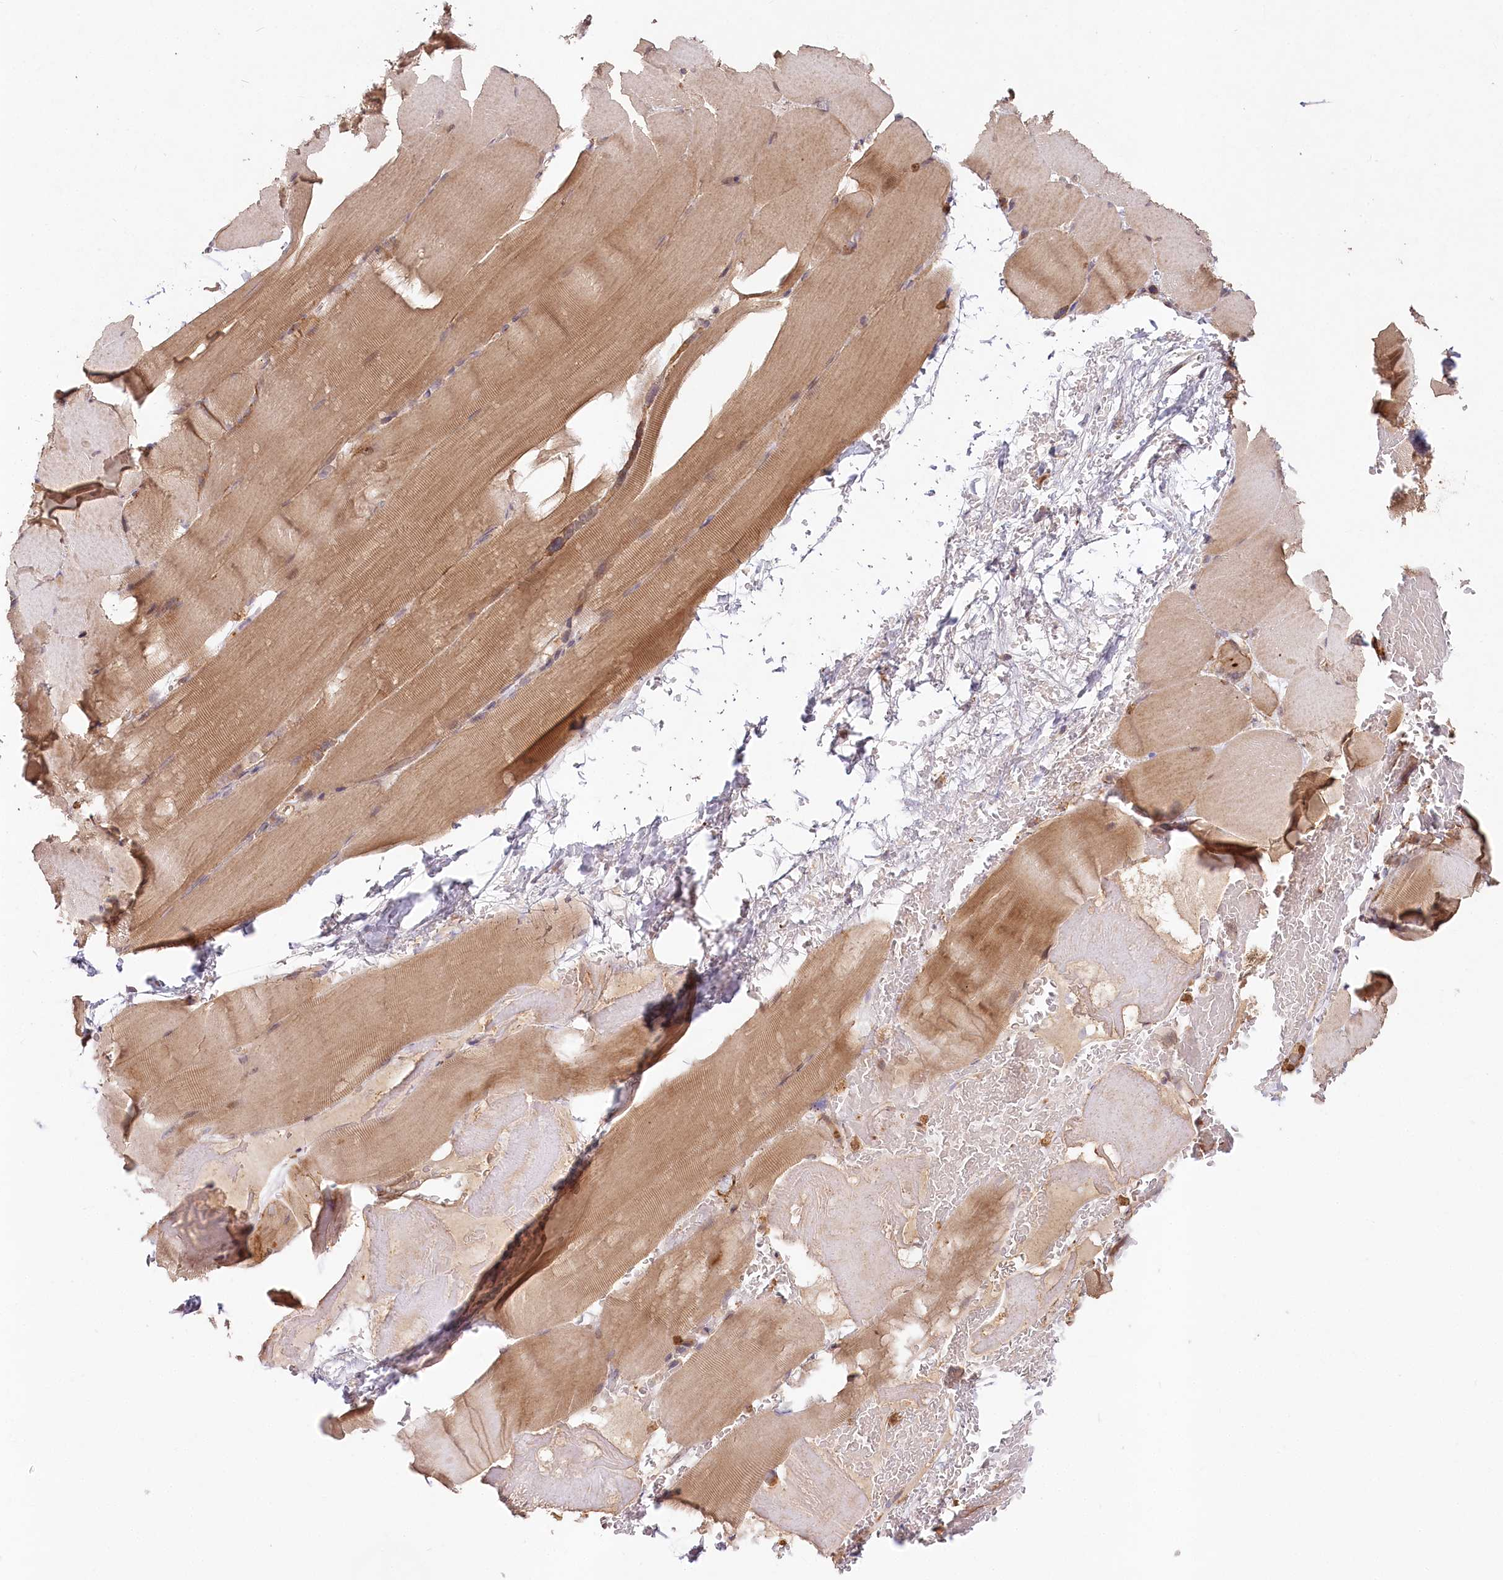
{"staining": {"intensity": "moderate", "quantity": ">75%", "location": "cytoplasmic/membranous"}, "tissue": "skeletal muscle", "cell_type": "Myocytes", "image_type": "normal", "snomed": [{"axis": "morphology", "description": "Normal tissue, NOS"}, {"axis": "topography", "description": "Skeletal muscle"}, {"axis": "topography", "description": "Parathyroid gland"}], "caption": "IHC histopathology image of benign skeletal muscle: skeletal muscle stained using immunohistochemistry (IHC) demonstrates medium levels of moderate protein expression localized specifically in the cytoplasmic/membranous of myocytes, appearing as a cytoplasmic/membranous brown color.", "gene": "IRAK1BP1", "patient": {"sex": "female", "age": 37}}